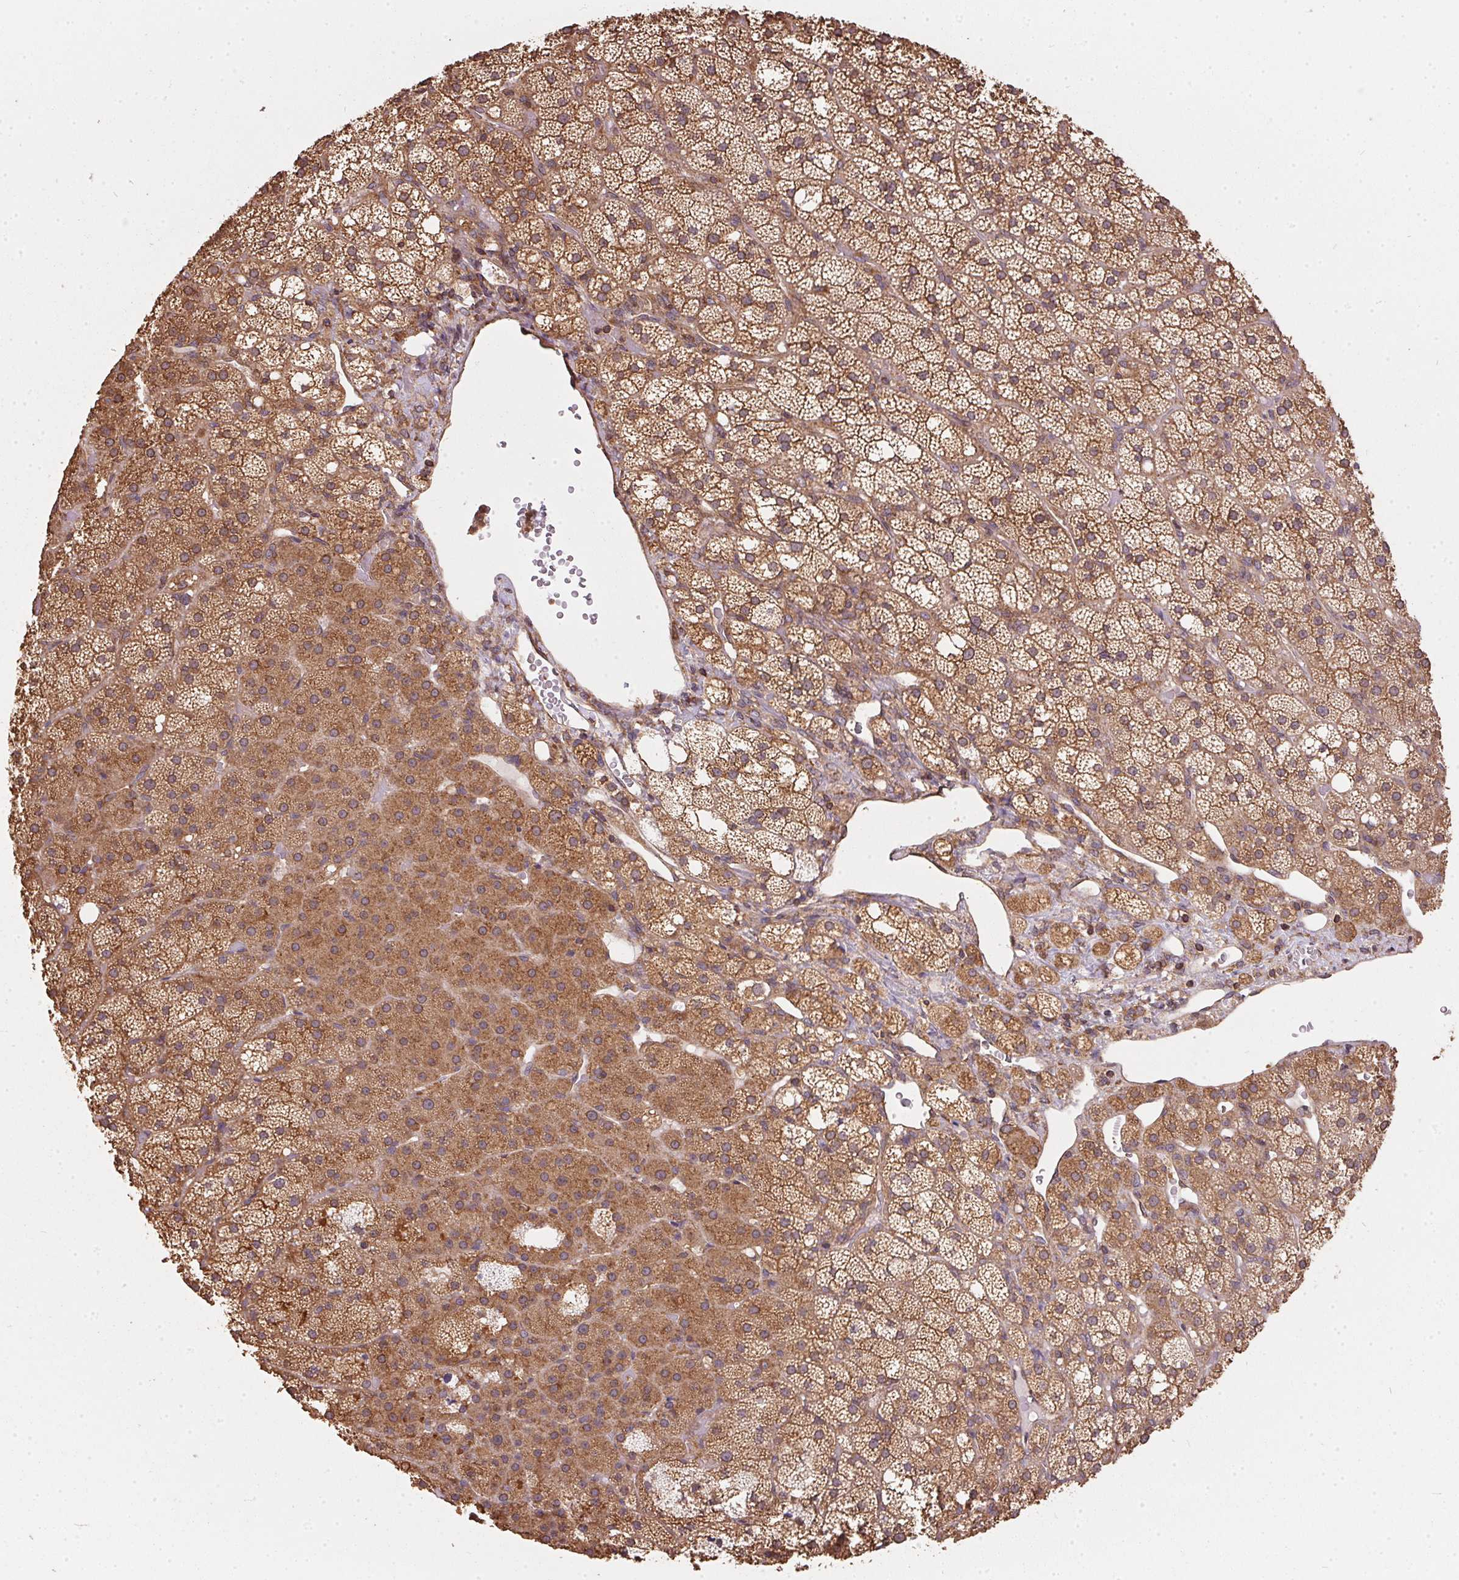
{"staining": {"intensity": "moderate", "quantity": ">75%", "location": "cytoplasmic/membranous"}, "tissue": "adrenal gland", "cell_type": "Glandular cells", "image_type": "normal", "snomed": [{"axis": "morphology", "description": "Normal tissue, NOS"}, {"axis": "topography", "description": "Adrenal gland"}], "caption": "Adrenal gland stained with immunohistochemistry (IHC) demonstrates moderate cytoplasmic/membranous expression in about >75% of glandular cells.", "gene": "EIF2S1", "patient": {"sex": "male", "age": 53}}